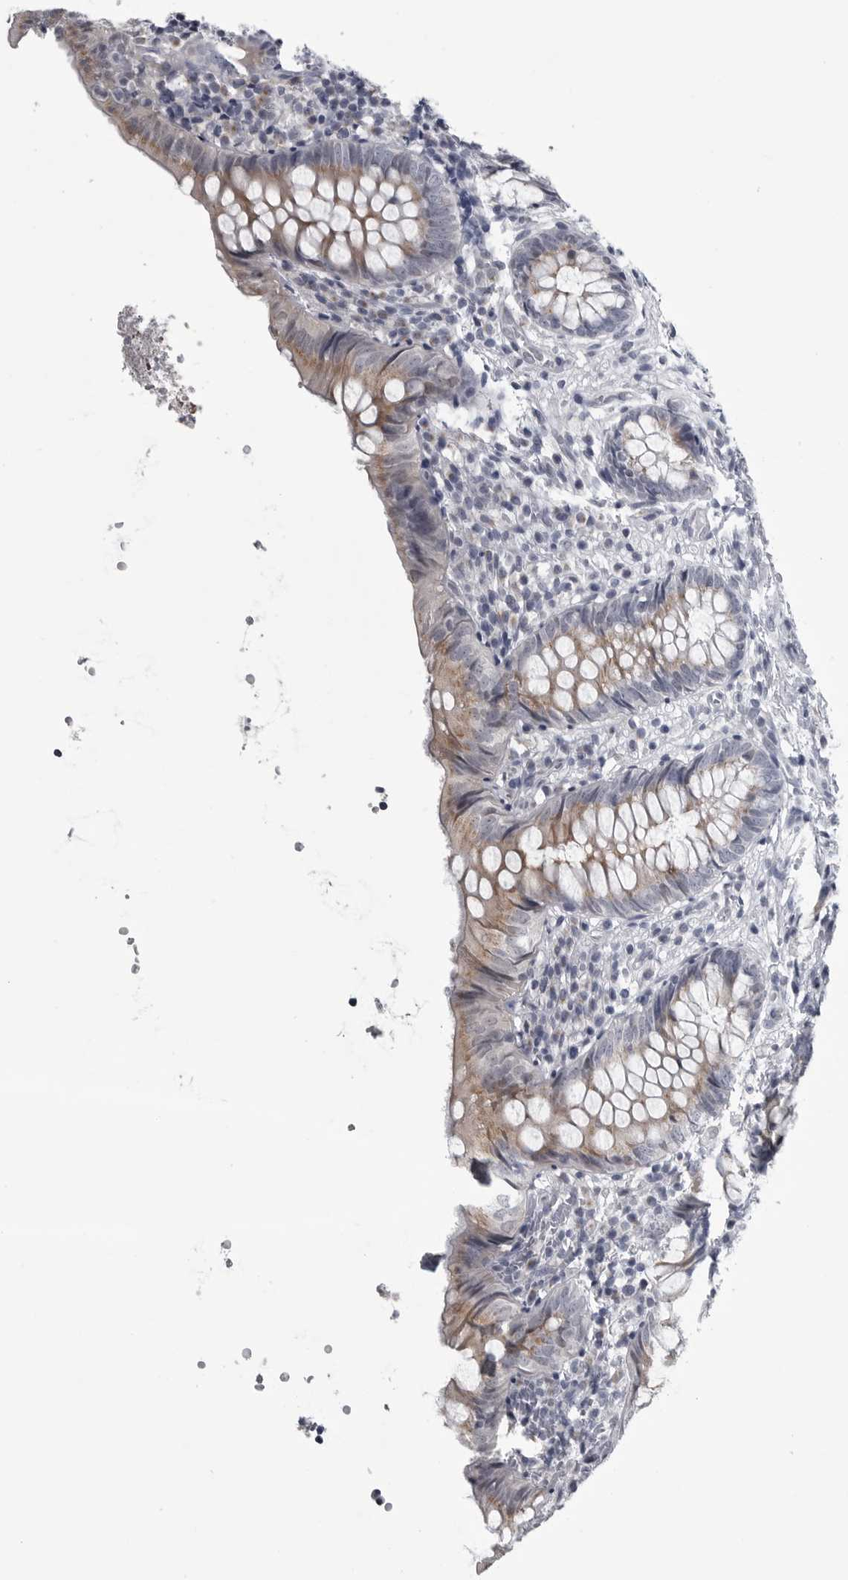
{"staining": {"intensity": "moderate", "quantity": ">75%", "location": "cytoplasmic/membranous"}, "tissue": "appendix", "cell_type": "Glandular cells", "image_type": "normal", "snomed": [{"axis": "morphology", "description": "Normal tissue, NOS"}, {"axis": "topography", "description": "Appendix"}], "caption": "Human appendix stained with a protein marker shows moderate staining in glandular cells.", "gene": "MYOC", "patient": {"sex": "male", "age": 8}}